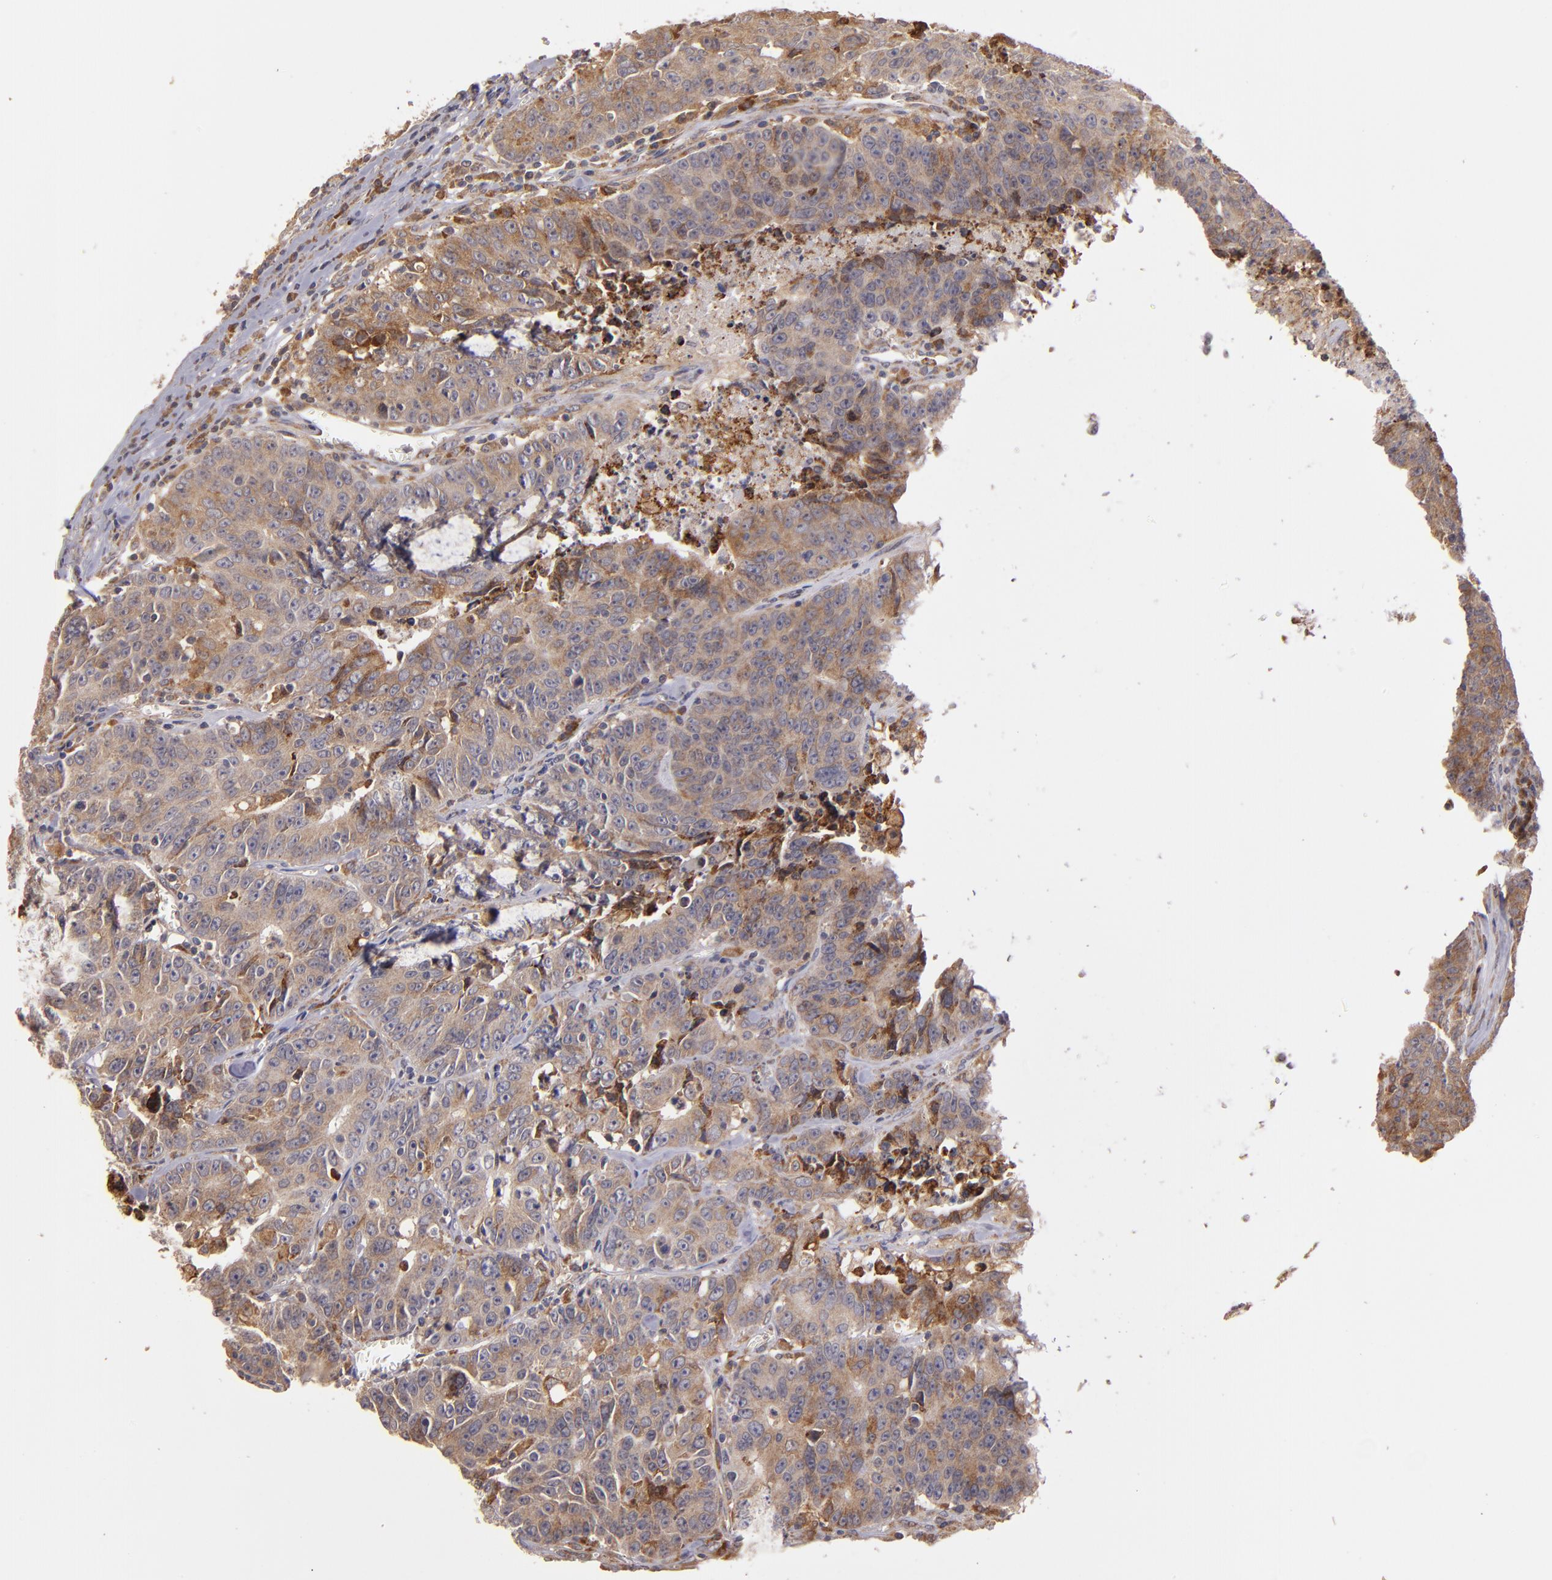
{"staining": {"intensity": "moderate", "quantity": ">75%", "location": "cytoplasmic/membranous"}, "tissue": "colorectal cancer", "cell_type": "Tumor cells", "image_type": "cancer", "snomed": [{"axis": "morphology", "description": "Adenocarcinoma, NOS"}, {"axis": "topography", "description": "Colon"}], "caption": "Tumor cells demonstrate medium levels of moderate cytoplasmic/membranous staining in about >75% of cells in colorectal cancer (adenocarcinoma). (brown staining indicates protein expression, while blue staining denotes nuclei).", "gene": "IFIH1", "patient": {"sex": "female", "age": 53}}